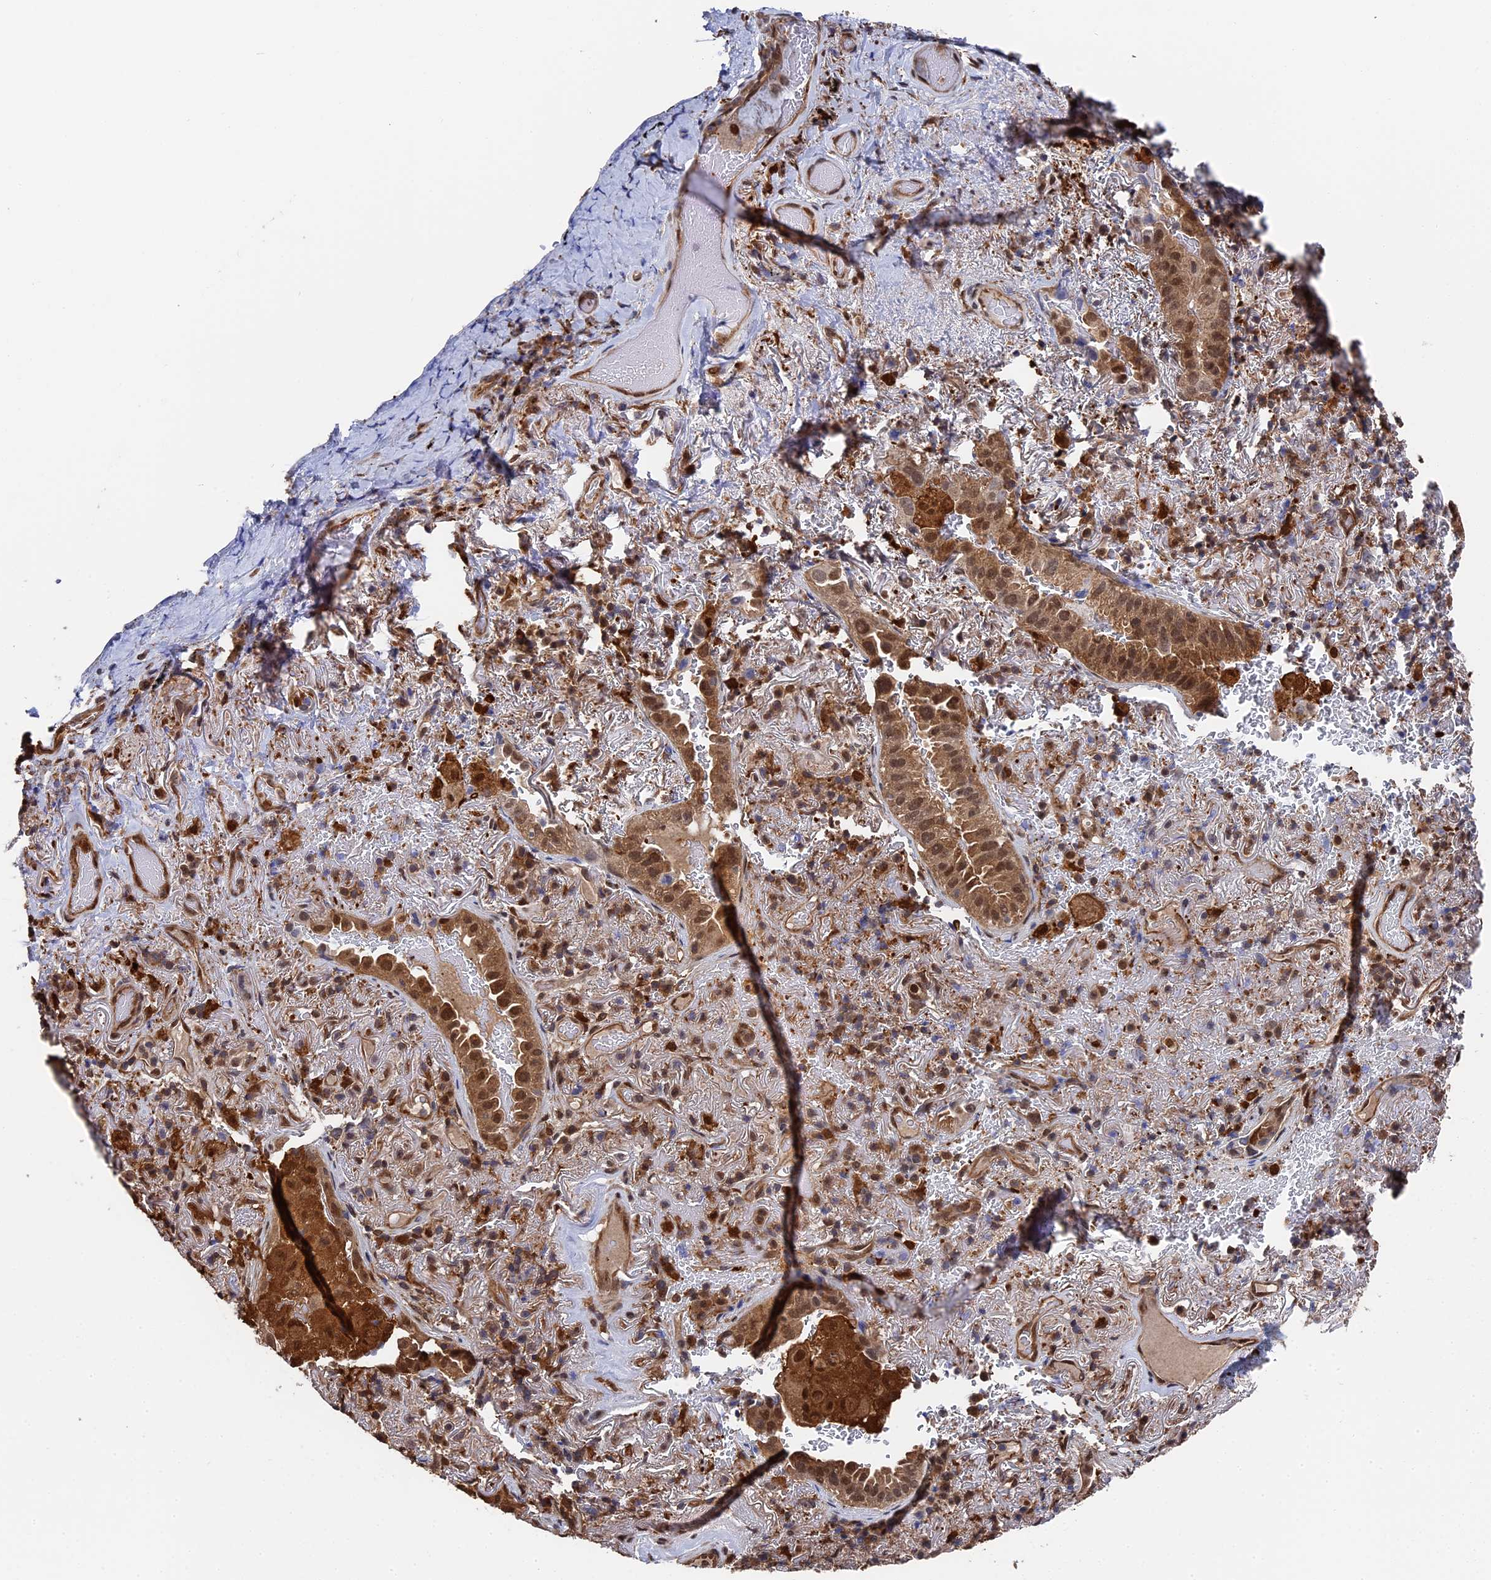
{"staining": {"intensity": "moderate", "quantity": ">75%", "location": "cytoplasmic/membranous,nuclear"}, "tissue": "lung cancer", "cell_type": "Tumor cells", "image_type": "cancer", "snomed": [{"axis": "morphology", "description": "Adenocarcinoma, NOS"}, {"axis": "topography", "description": "Lung"}], "caption": "Protein analysis of adenocarcinoma (lung) tissue reveals moderate cytoplasmic/membranous and nuclear staining in approximately >75% of tumor cells. (Brightfield microscopy of DAB IHC at high magnification).", "gene": "RNH1", "patient": {"sex": "female", "age": 69}}